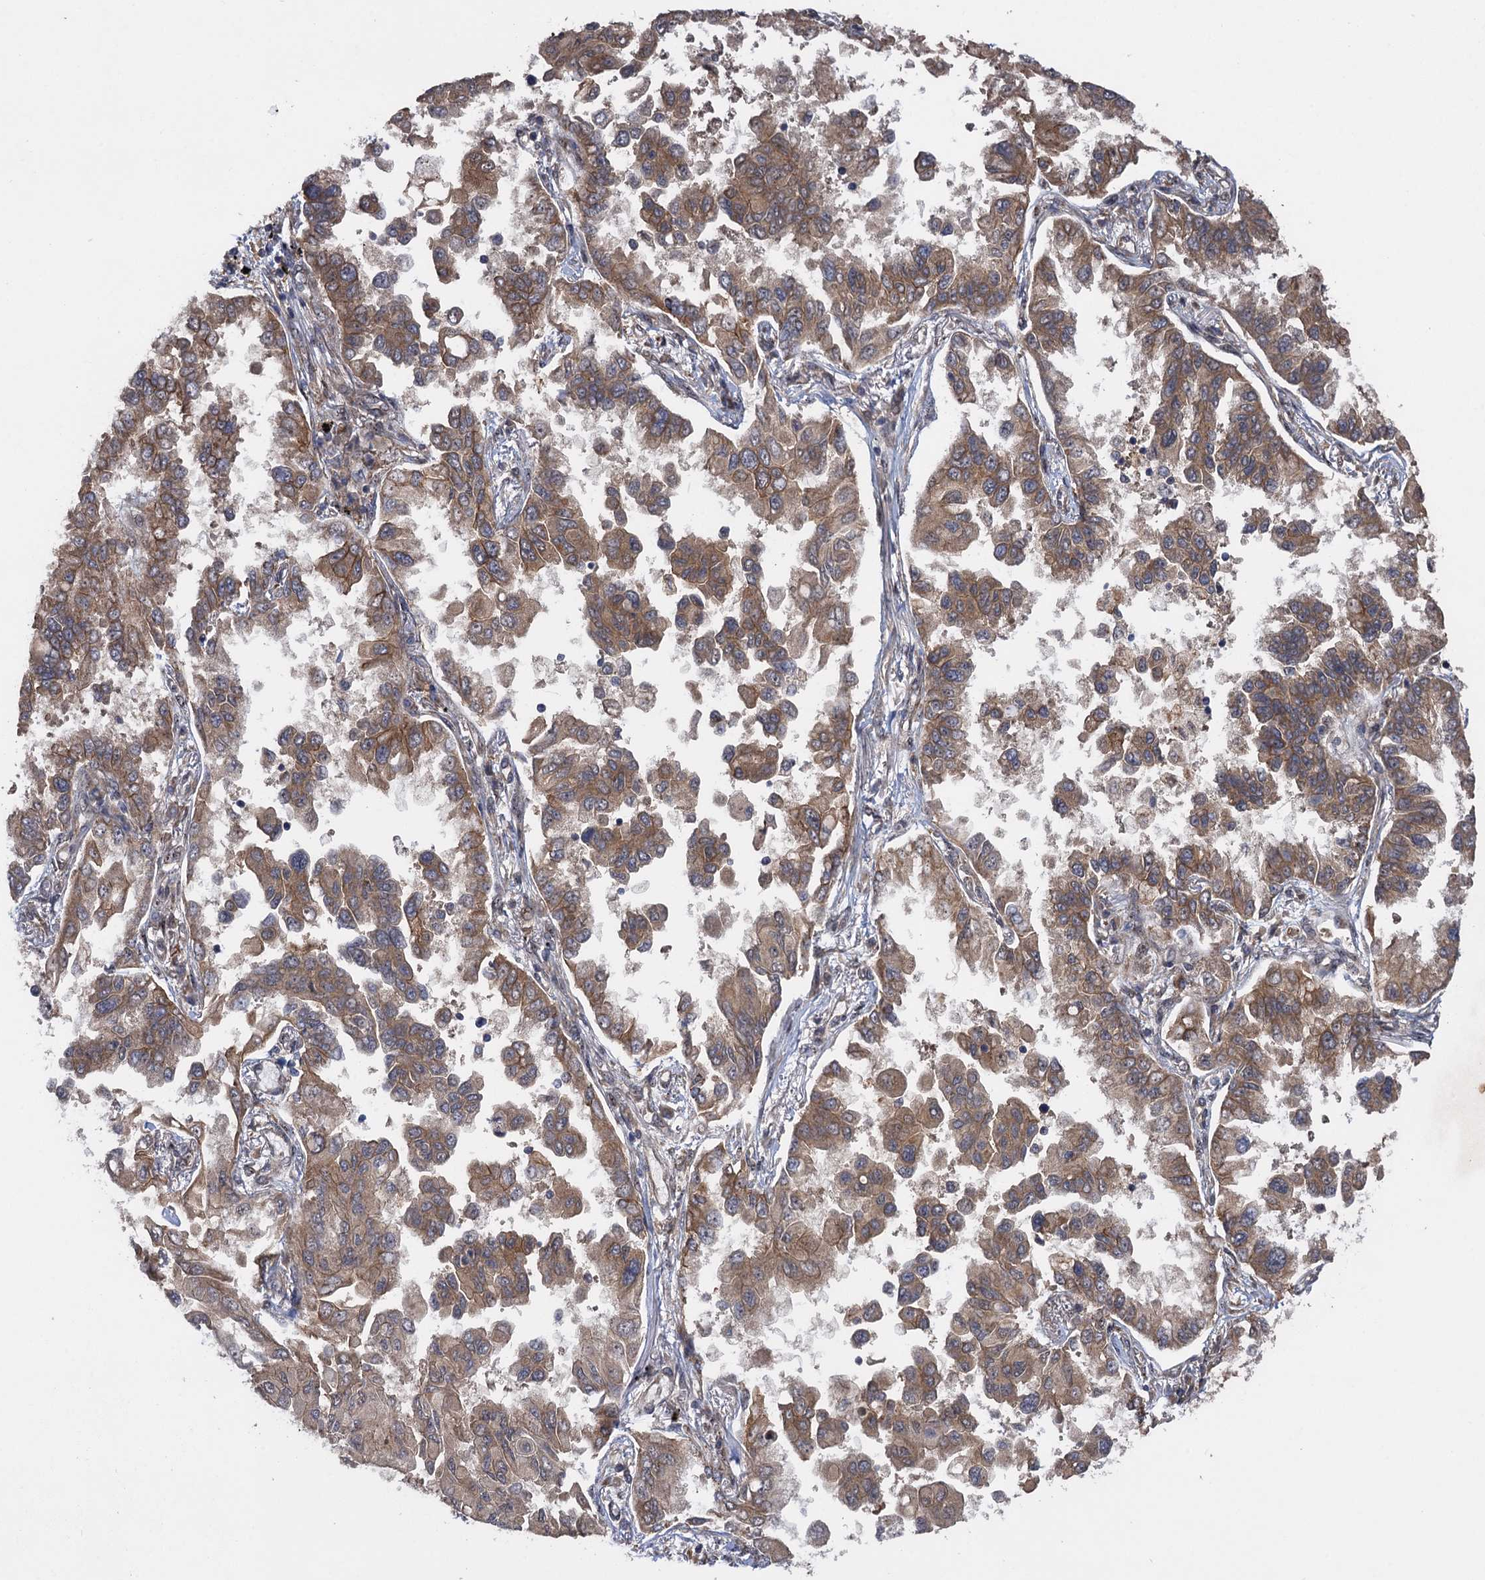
{"staining": {"intensity": "moderate", "quantity": ">75%", "location": "cytoplasmic/membranous"}, "tissue": "lung cancer", "cell_type": "Tumor cells", "image_type": "cancer", "snomed": [{"axis": "morphology", "description": "Adenocarcinoma, NOS"}, {"axis": "topography", "description": "Lung"}], "caption": "DAB immunohistochemical staining of human lung cancer reveals moderate cytoplasmic/membranous protein expression in approximately >75% of tumor cells.", "gene": "HAUS1", "patient": {"sex": "female", "age": 67}}